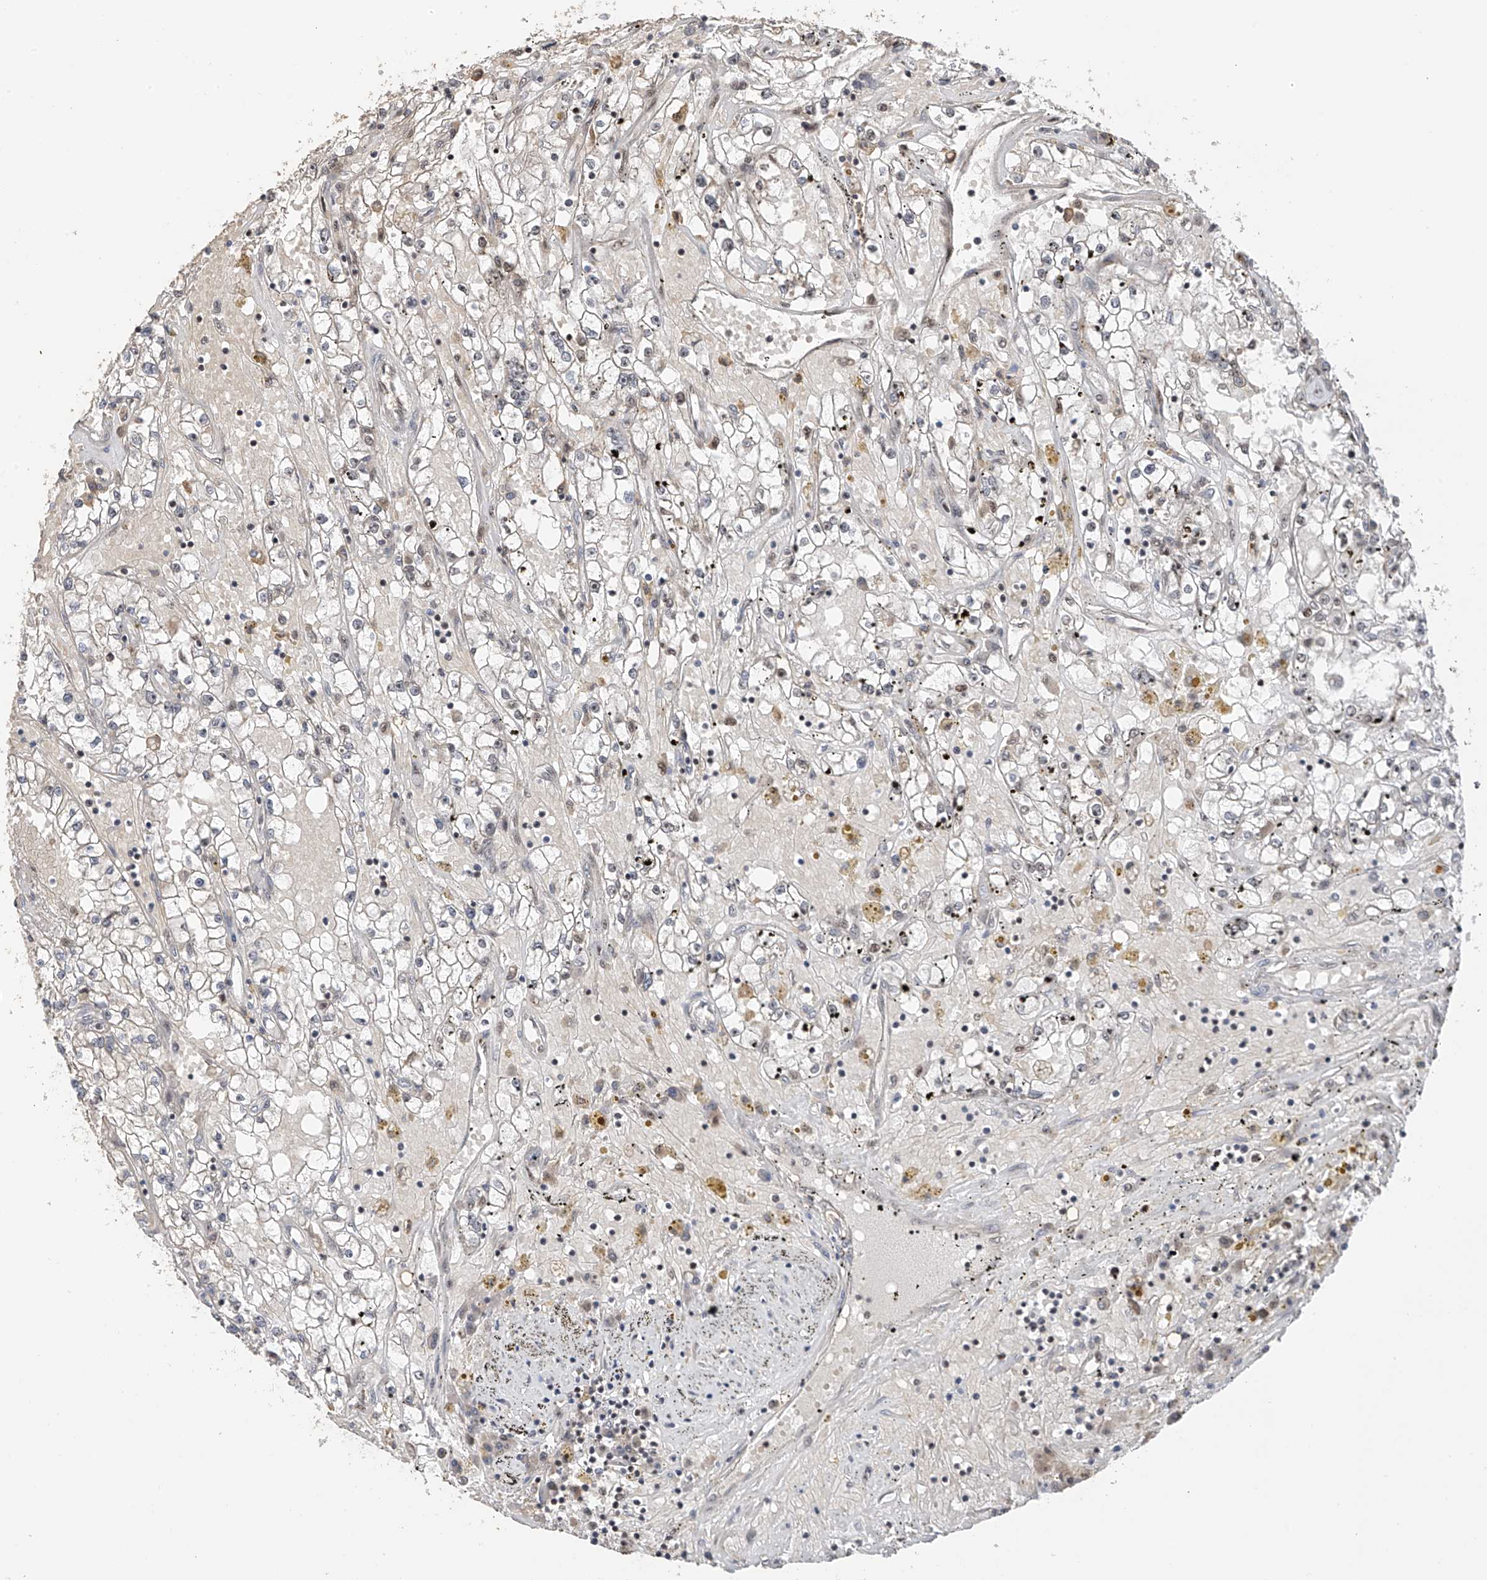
{"staining": {"intensity": "negative", "quantity": "none", "location": "none"}, "tissue": "renal cancer", "cell_type": "Tumor cells", "image_type": "cancer", "snomed": [{"axis": "morphology", "description": "Adenocarcinoma, NOS"}, {"axis": "topography", "description": "Kidney"}], "caption": "Immunohistochemical staining of human renal cancer demonstrates no significant expression in tumor cells.", "gene": "C1orf131", "patient": {"sex": "male", "age": 56}}